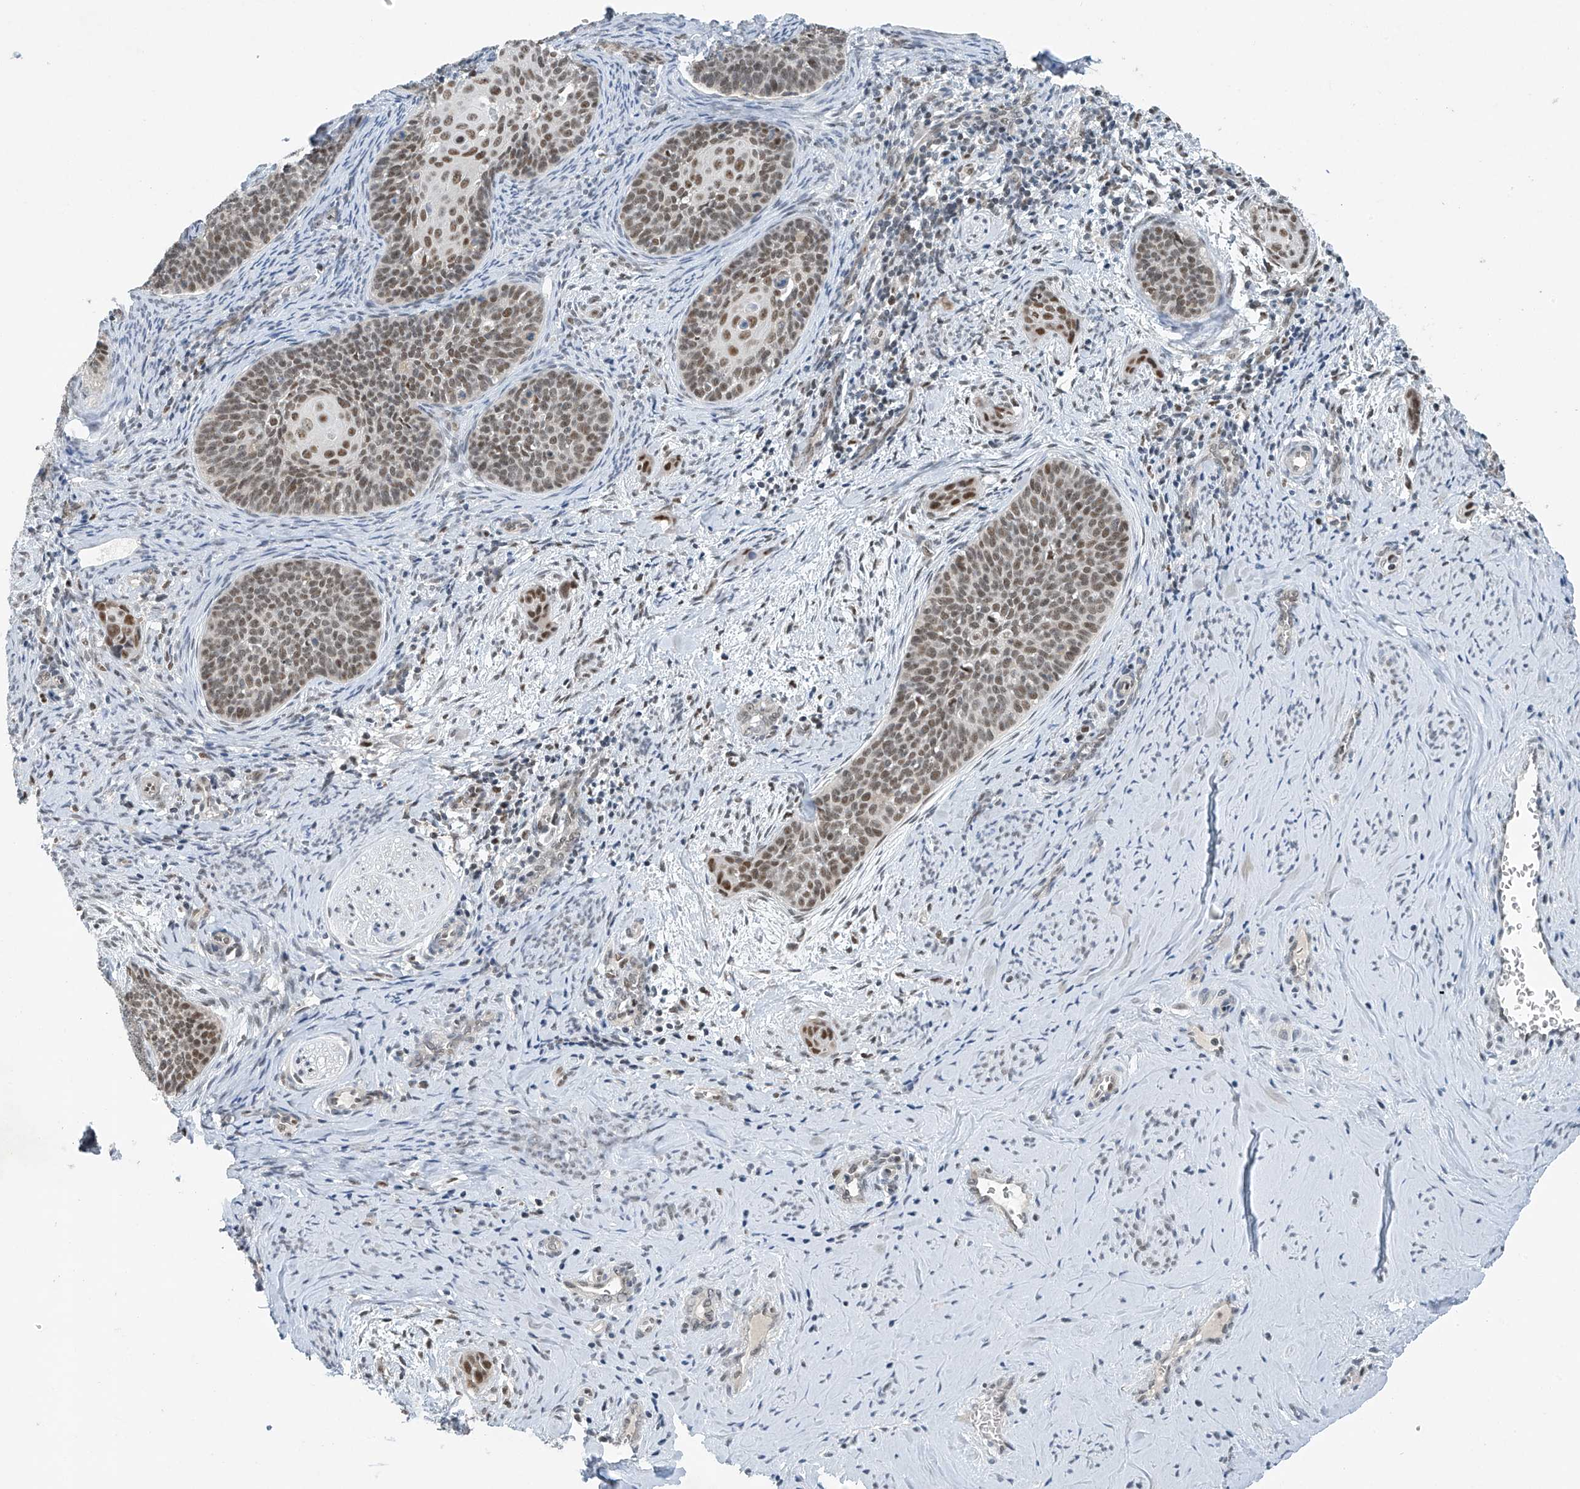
{"staining": {"intensity": "moderate", "quantity": ">75%", "location": "nuclear"}, "tissue": "cervical cancer", "cell_type": "Tumor cells", "image_type": "cancer", "snomed": [{"axis": "morphology", "description": "Squamous cell carcinoma, NOS"}, {"axis": "topography", "description": "Cervix"}], "caption": "Immunohistochemistry histopathology image of human cervical cancer stained for a protein (brown), which displays medium levels of moderate nuclear positivity in about >75% of tumor cells.", "gene": "TAF8", "patient": {"sex": "female", "age": 33}}